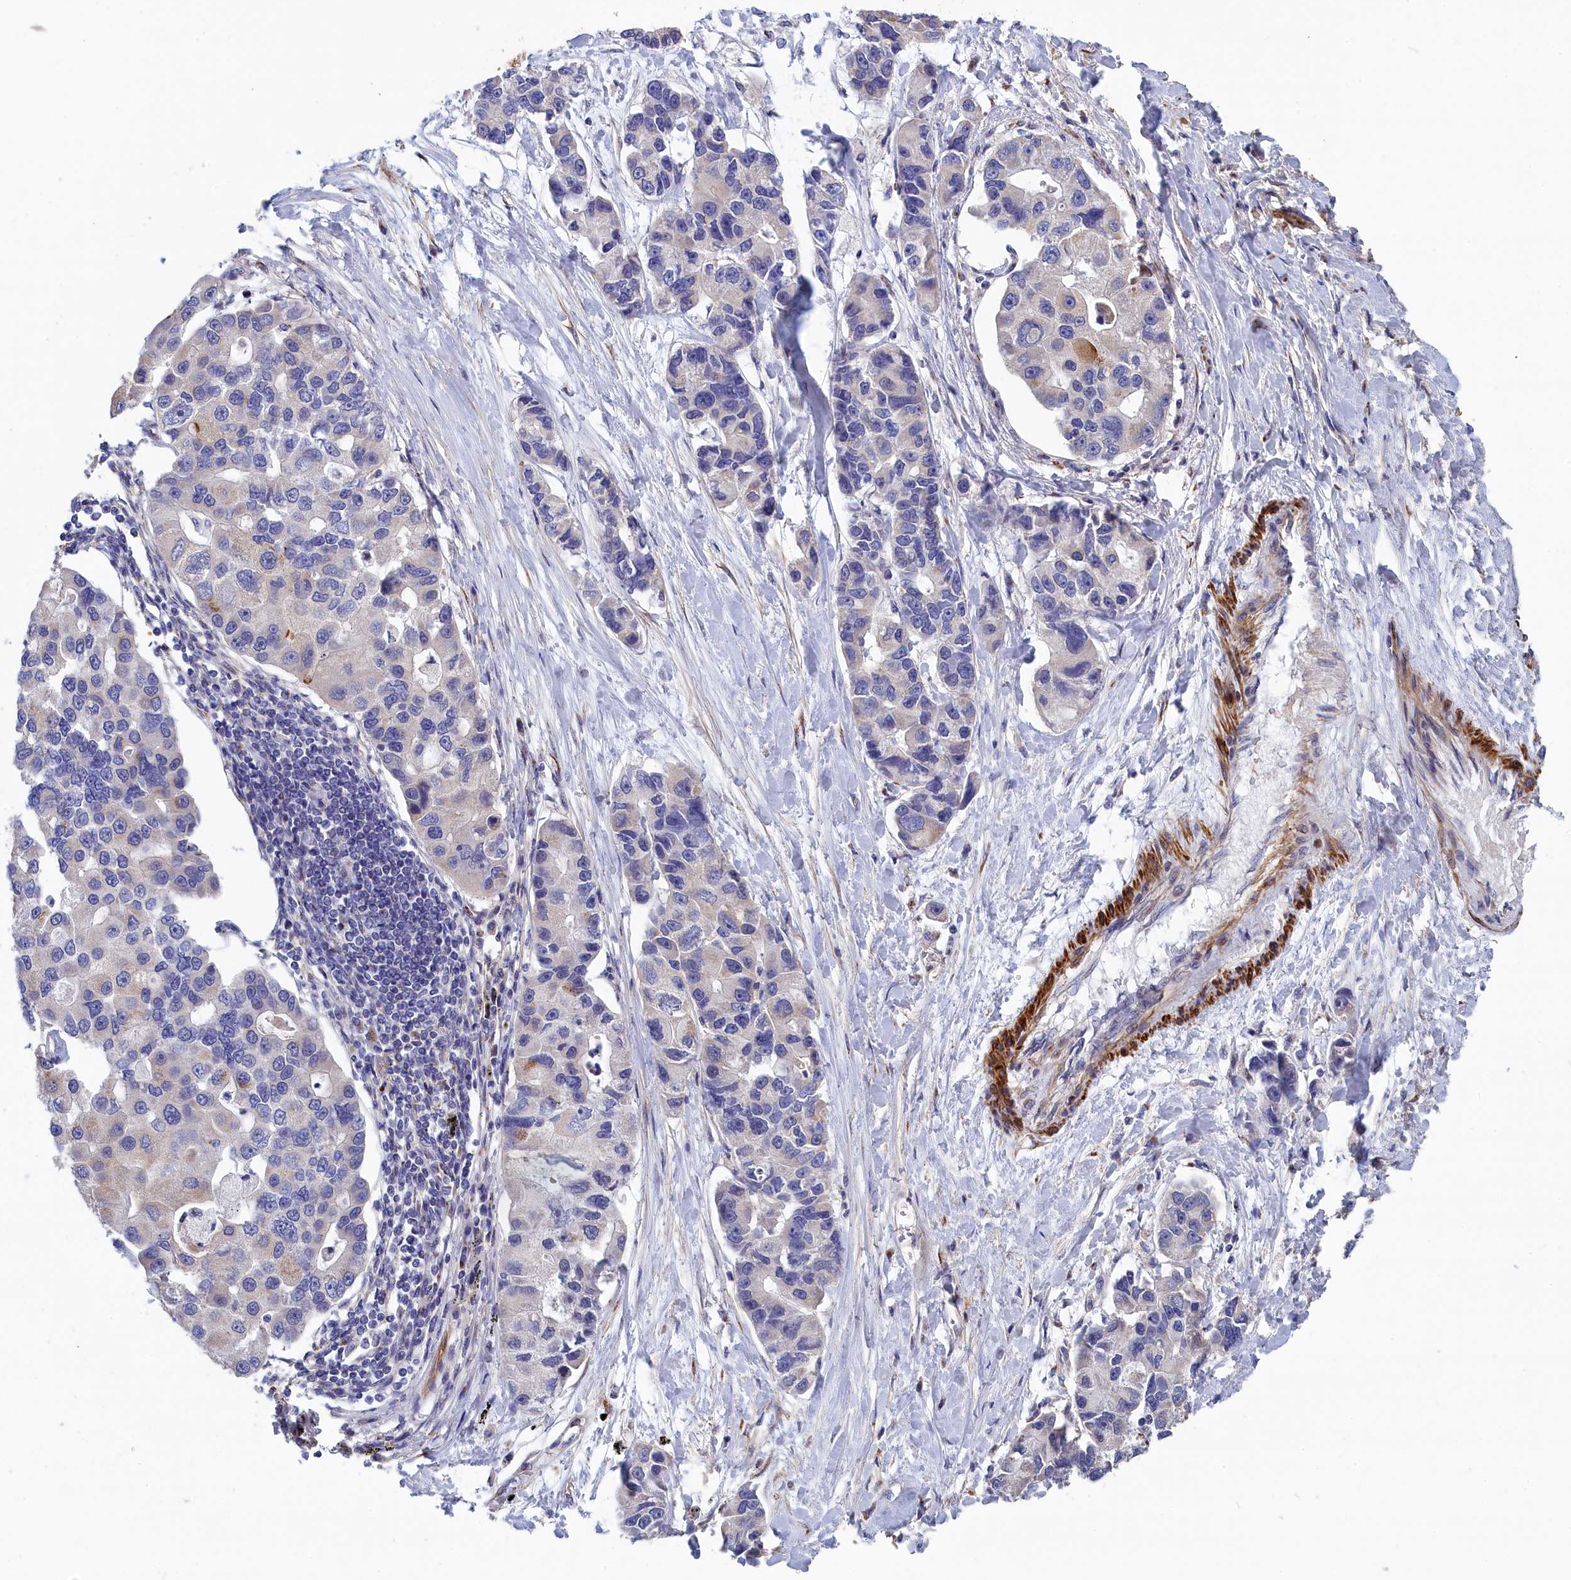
{"staining": {"intensity": "negative", "quantity": "none", "location": "none"}, "tissue": "lung cancer", "cell_type": "Tumor cells", "image_type": "cancer", "snomed": [{"axis": "morphology", "description": "Adenocarcinoma, NOS"}, {"axis": "topography", "description": "Lung"}], "caption": "DAB immunohistochemical staining of human lung cancer (adenocarcinoma) exhibits no significant expression in tumor cells.", "gene": "TUBGCP4", "patient": {"sex": "female", "age": 54}}